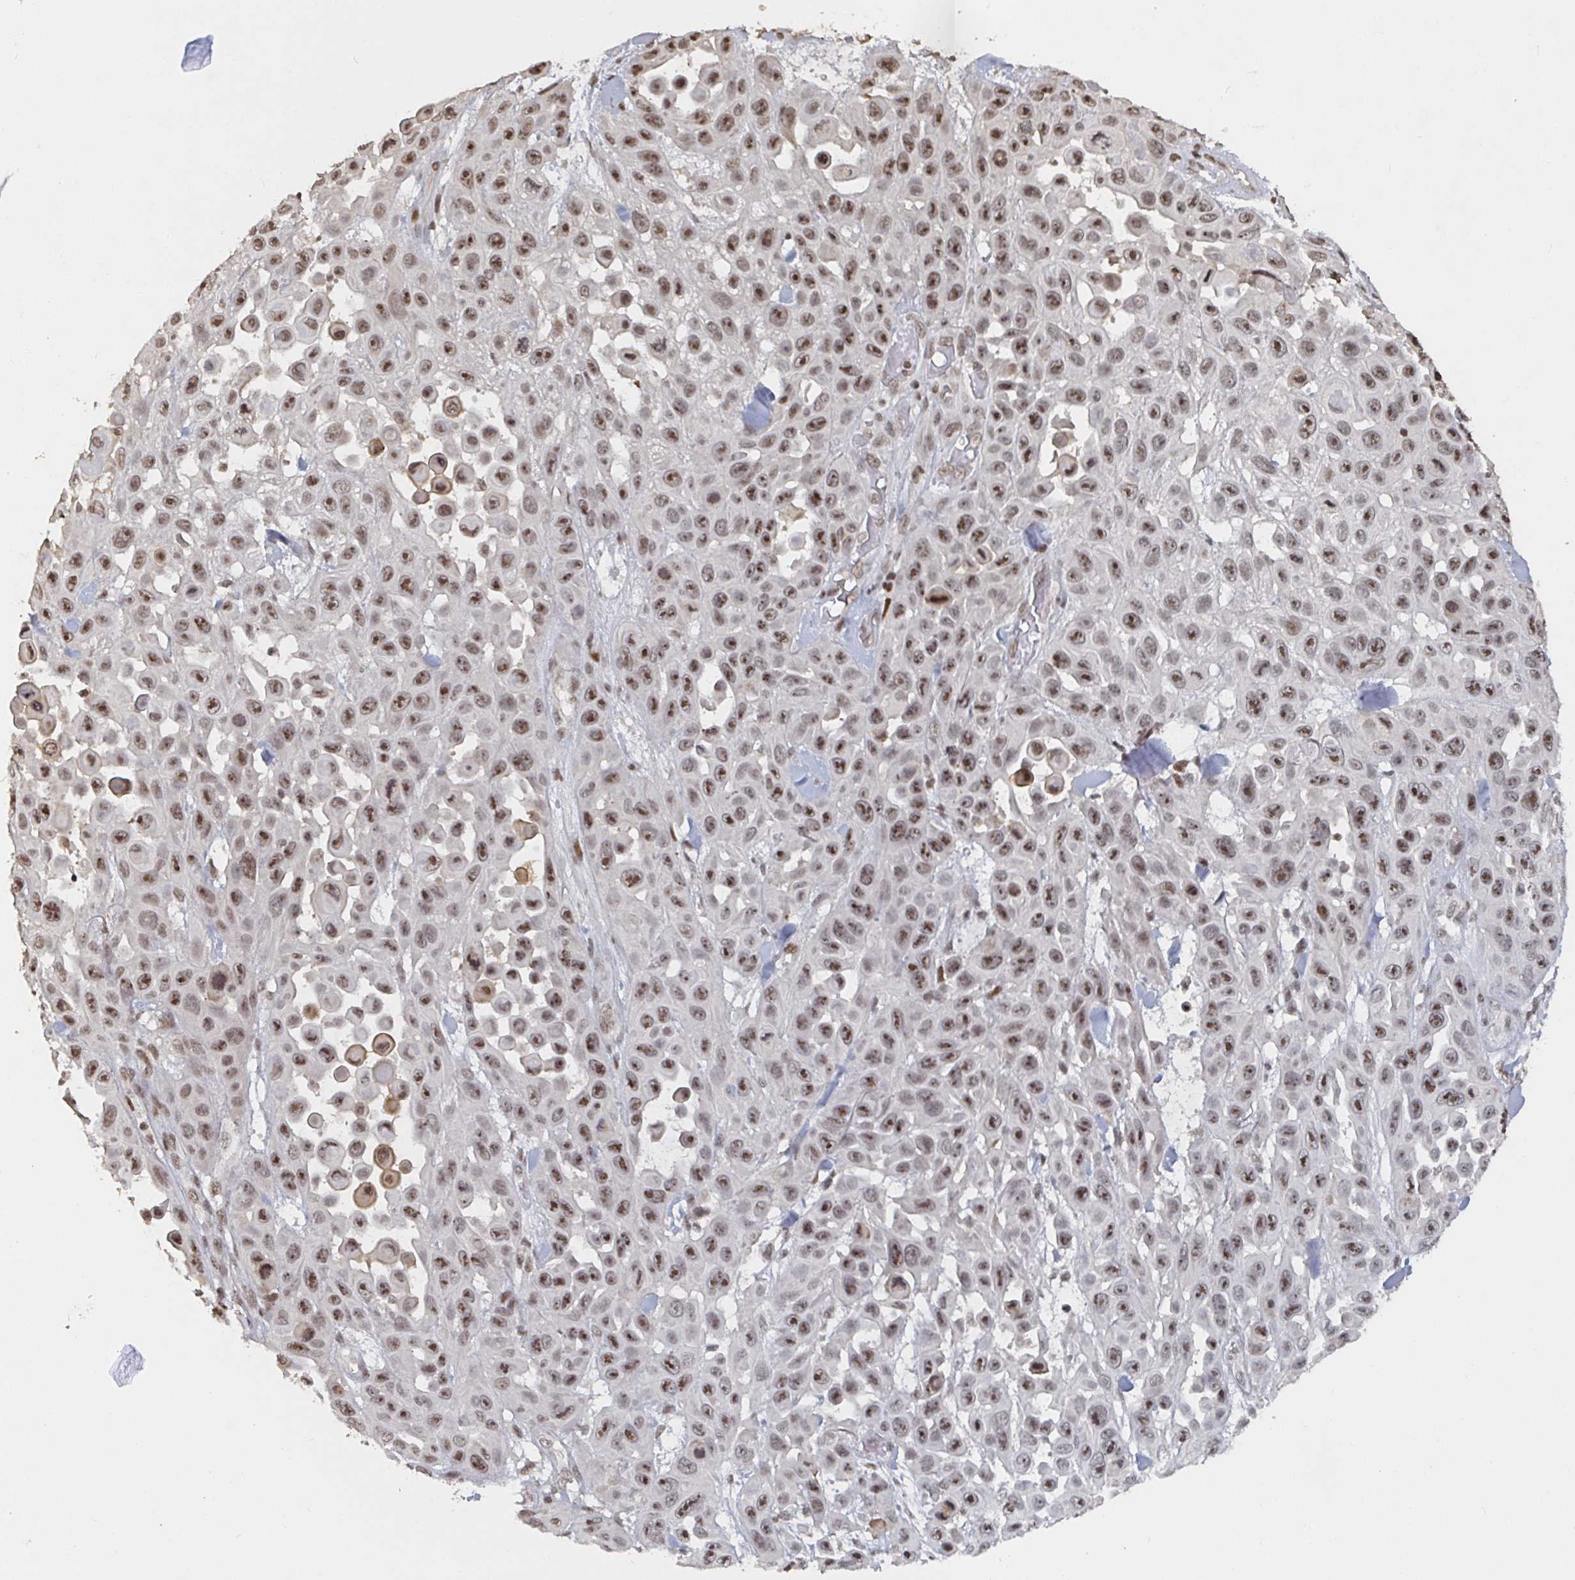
{"staining": {"intensity": "moderate", "quantity": ">75%", "location": "nuclear"}, "tissue": "skin cancer", "cell_type": "Tumor cells", "image_type": "cancer", "snomed": [{"axis": "morphology", "description": "Squamous cell carcinoma, NOS"}, {"axis": "topography", "description": "Skin"}], "caption": "Protein expression analysis of squamous cell carcinoma (skin) shows moderate nuclear expression in approximately >75% of tumor cells. Nuclei are stained in blue.", "gene": "ZDHHC12", "patient": {"sex": "male", "age": 81}}